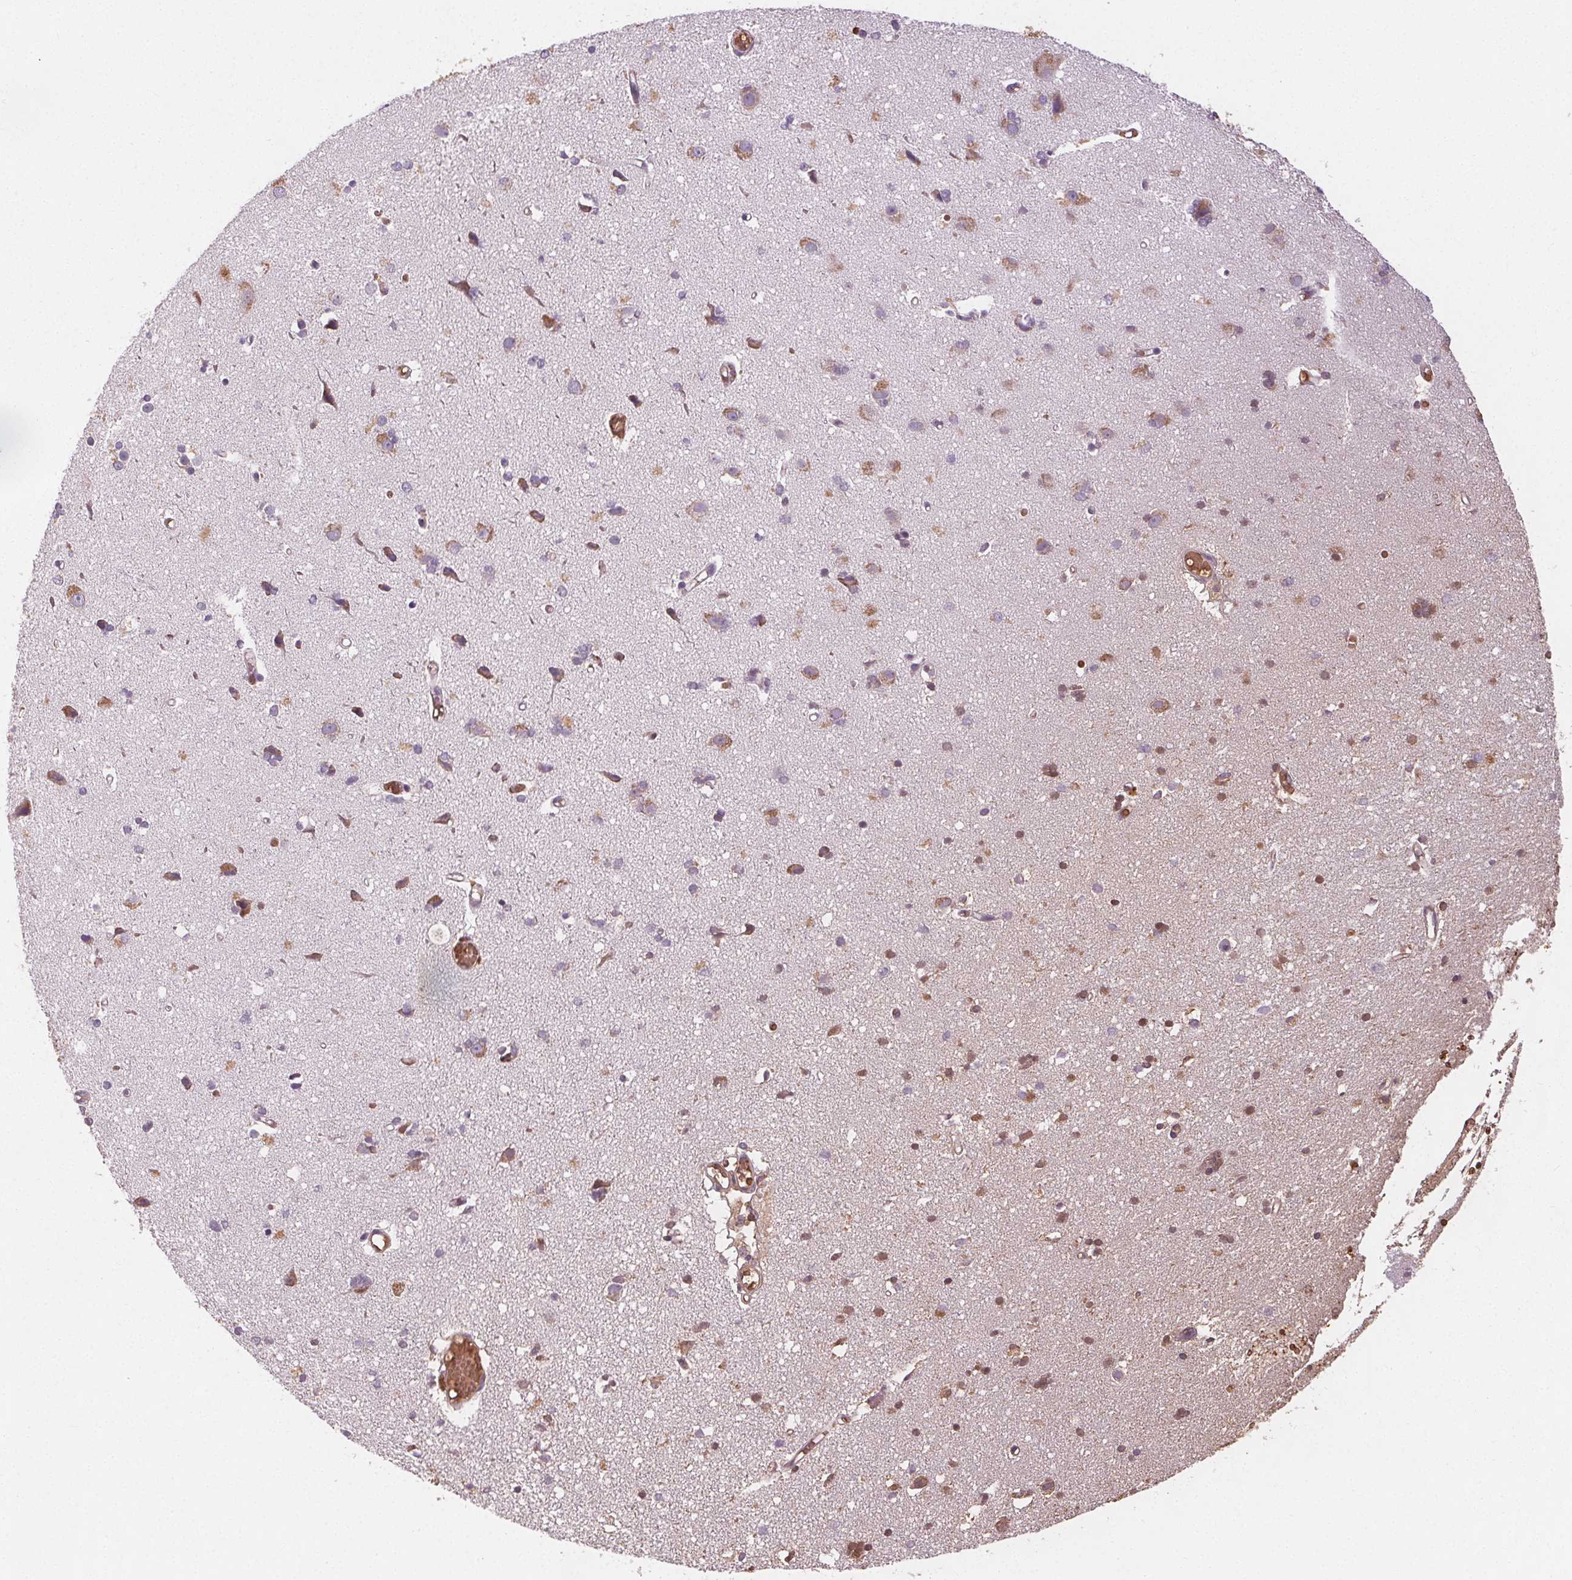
{"staining": {"intensity": "moderate", "quantity": "25%-75%", "location": "cytoplasmic/membranous"}, "tissue": "cerebral cortex", "cell_type": "Endothelial cells", "image_type": "normal", "snomed": [{"axis": "morphology", "description": "Normal tissue, NOS"}, {"axis": "morphology", "description": "Glioma, malignant, High grade"}, {"axis": "topography", "description": "Cerebral cortex"}], "caption": "Cerebral cortex stained with DAB (3,3'-diaminobenzidine) IHC demonstrates medium levels of moderate cytoplasmic/membranous positivity in approximately 25%-75% of endothelial cells.", "gene": "EIF3D", "patient": {"sex": "male", "age": 71}}